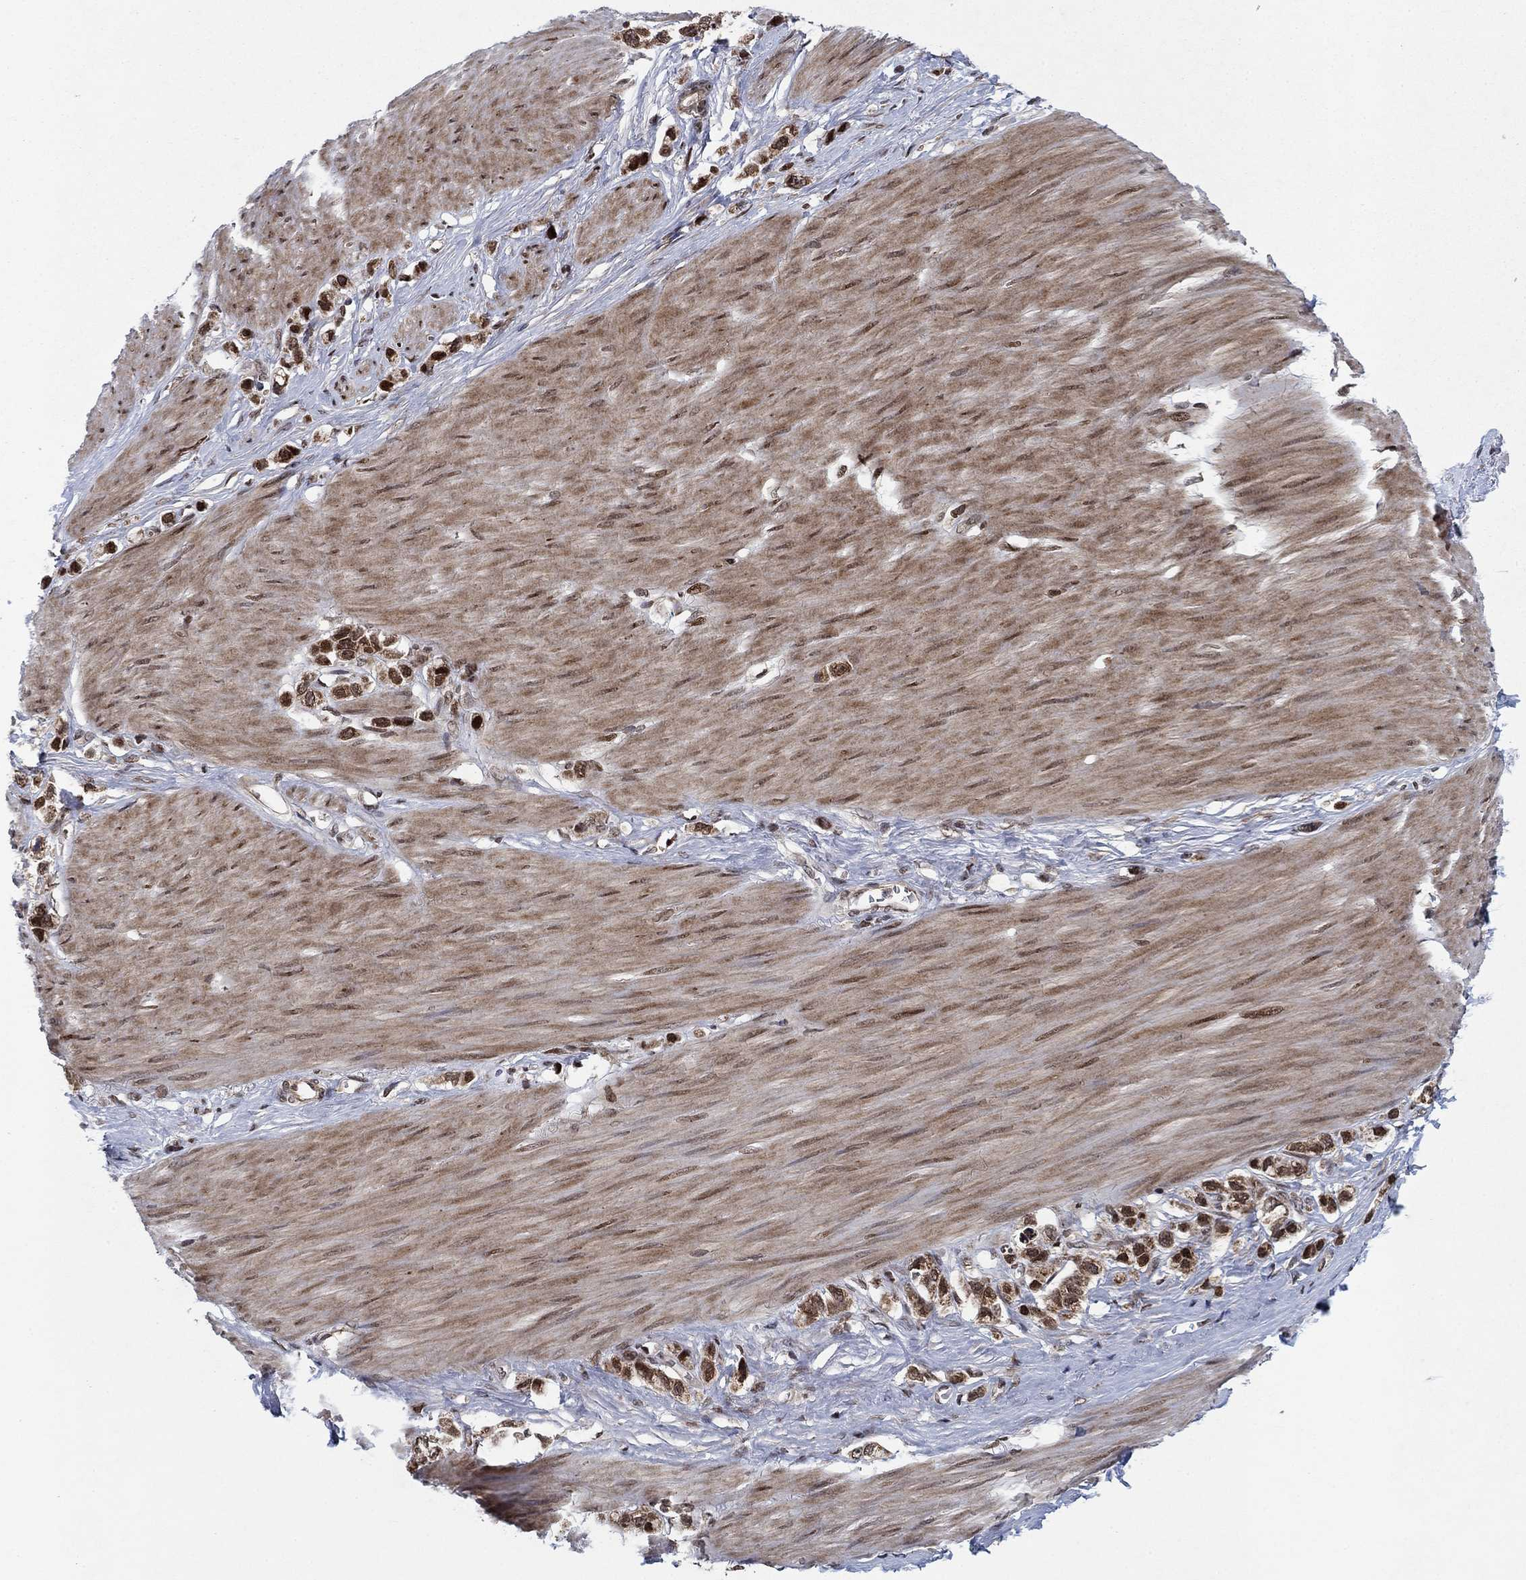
{"staining": {"intensity": "strong", "quantity": "25%-75%", "location": "nuclear"}, "tissue": "stomach cancer", "cell_type": "Tumor cells", "image_type": "cancer", "snomed": [{"axis": "morphology", "description": "Normal tissue, NOS"}, {"axis": "morphology", "description": "Adenocarcinoma, NOS"}, {"axis": "morphology", "description": "Adenocarcinoma, High grade"}, {"axis": "topography", "description": "Stomach, upper"}, {"axis": "topography", "description": "Stomach"}], "caption": "The micrograph displays a brown stain indicating the presence of a protein in the nuclear of tumor cells in stomach cancer. (IHC, brightfield microscopy, high magnification).", "gene": "PRICKLE4", "patient": {"sex": "female", "age": 65}}